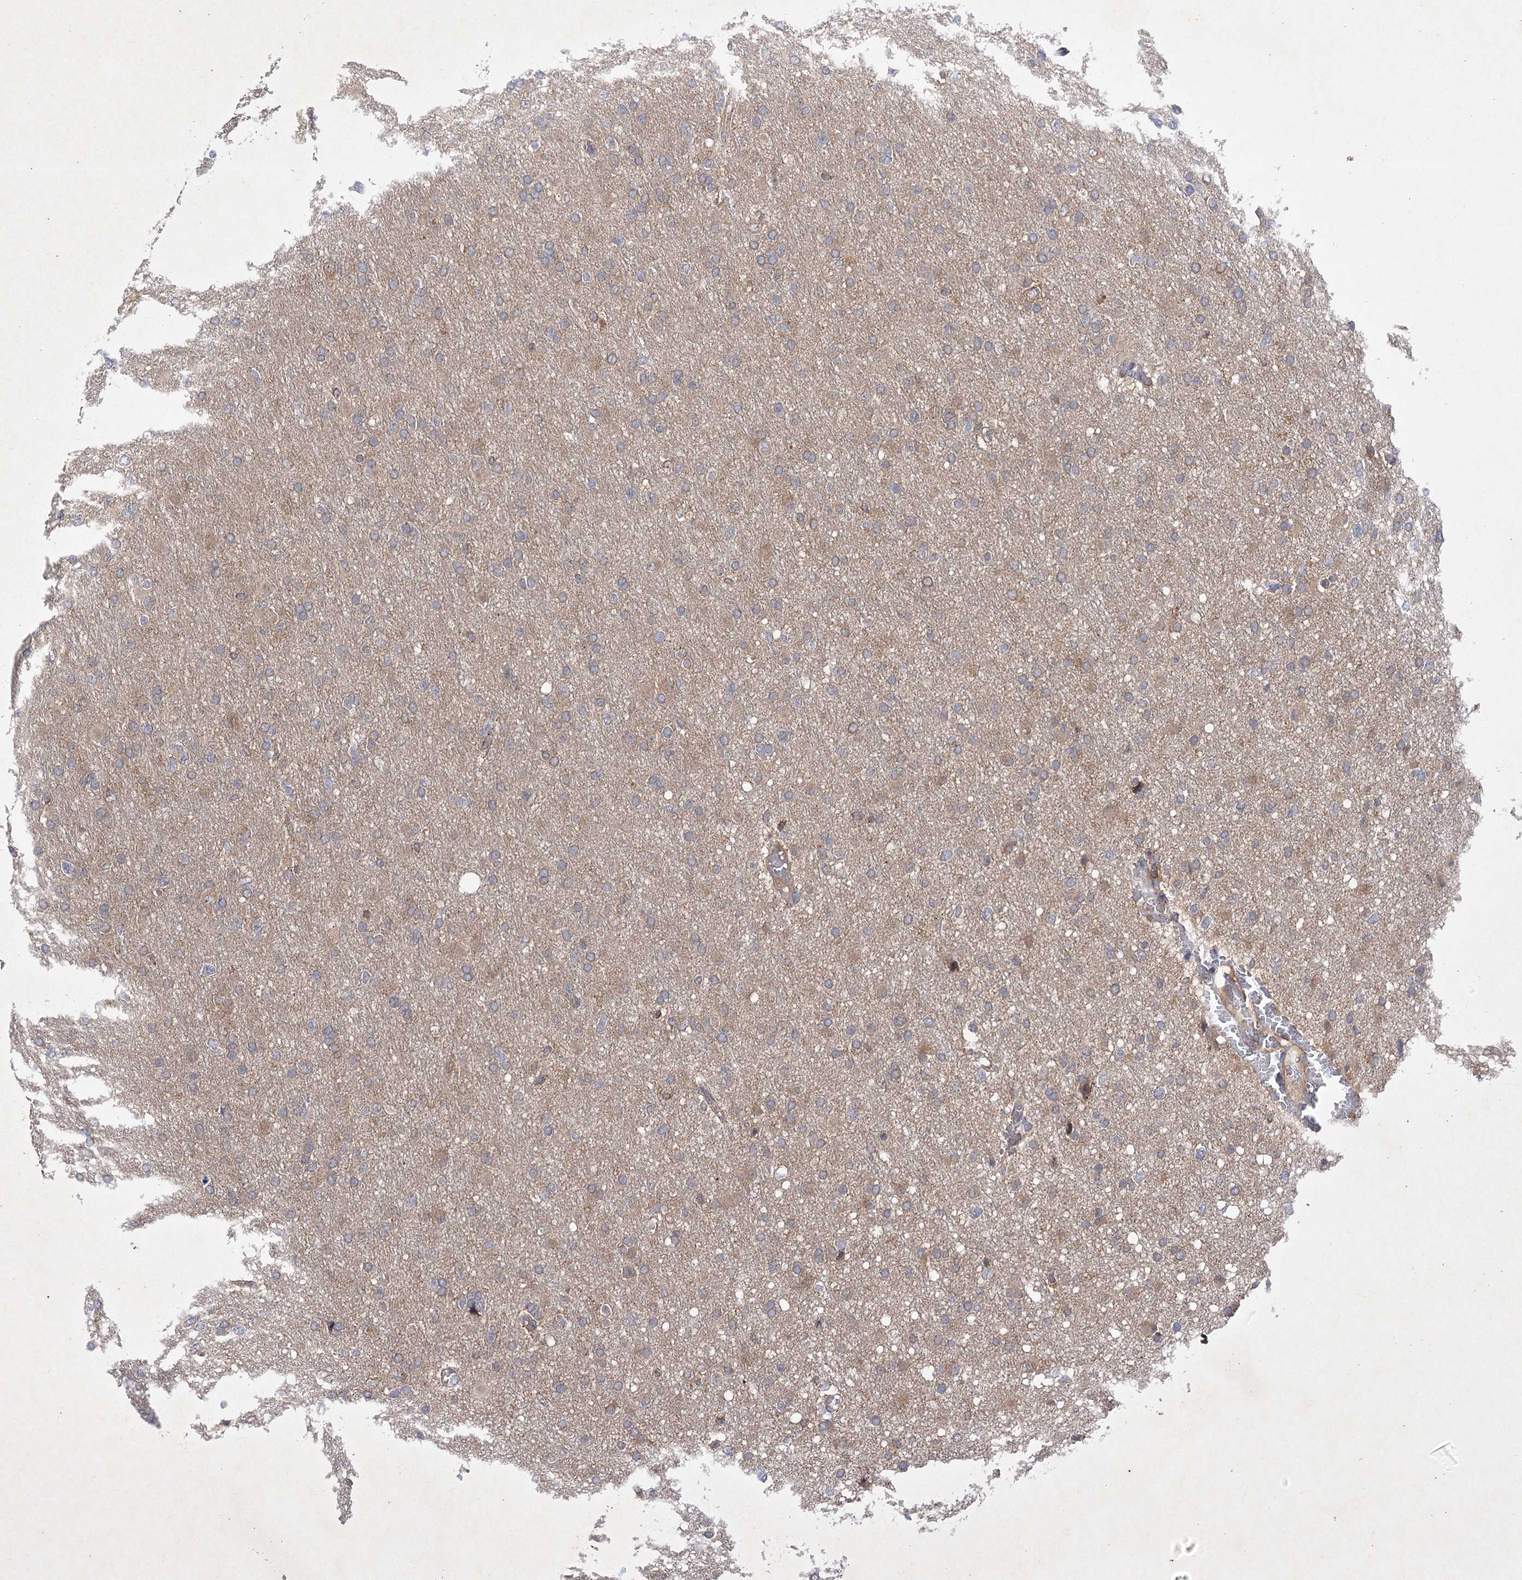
{"staining": {"intensity": "weak", "quantity": ">75%", "location": "cytoplasmic/membranous"}, "tissue": "glioma", "cell_type": "Tumor cells", "image_type": "cancer", "snomed": [{"axis": "morphology", "description": "Glioma, malignant, High grade"}, {"axis": "topography", "description": "Cerebral cortex"}], "caption": "Immunohistochemistry (IHC) image of neoplastic tissue: glioma stained using IHC demonstrates low levels of weak protein expression localized specifically in the cytoplasmic/membranous of tumor cells, appearing as a cytoplasmic/membranous brown color.", "gene": "BCR", "patient": {"sex": "female", "age": 36}}